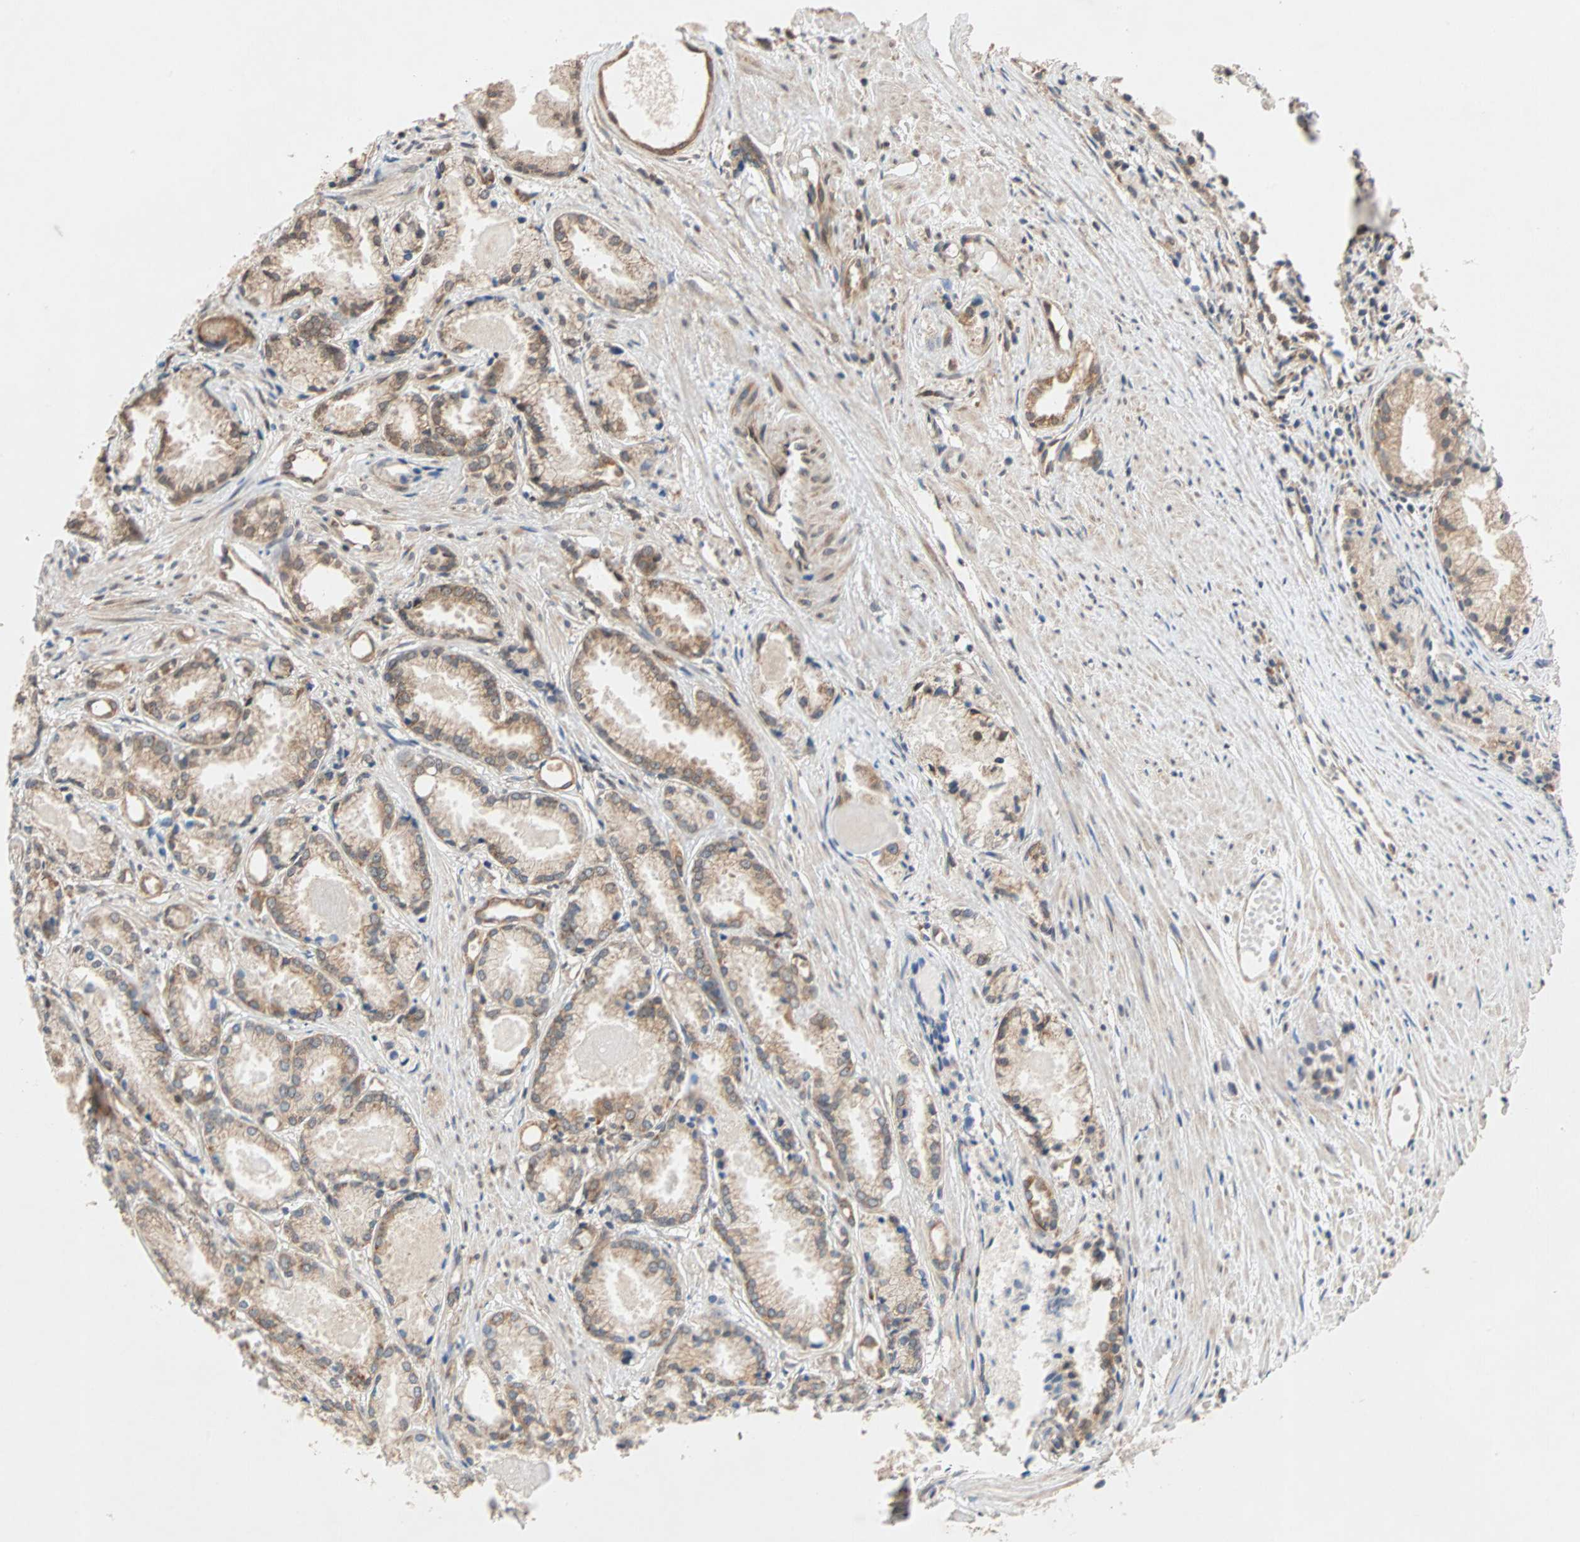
{"staining": {"intensity": "weak", "quantity": ">75%", "location": "cytoplasmic/membranous"}, "tissue": "prostate cancer", "cell_type": "Tumor cells", "image_type": "cancer", "snomed": [{"axis": "morphology", "description": "Adenocarcinoma, Low grade"}, {"axis": "topography", "description": "Prostate"}], "caption": "Prostate cancer (low-grade adenocarcinoma) stained with DAB IHC reveals low levels of weak cytoplasmic/membranous expression in about >75% of tumor cells.", "gene": "AUP1", "patient": {"sex": "male", "age": 72}}